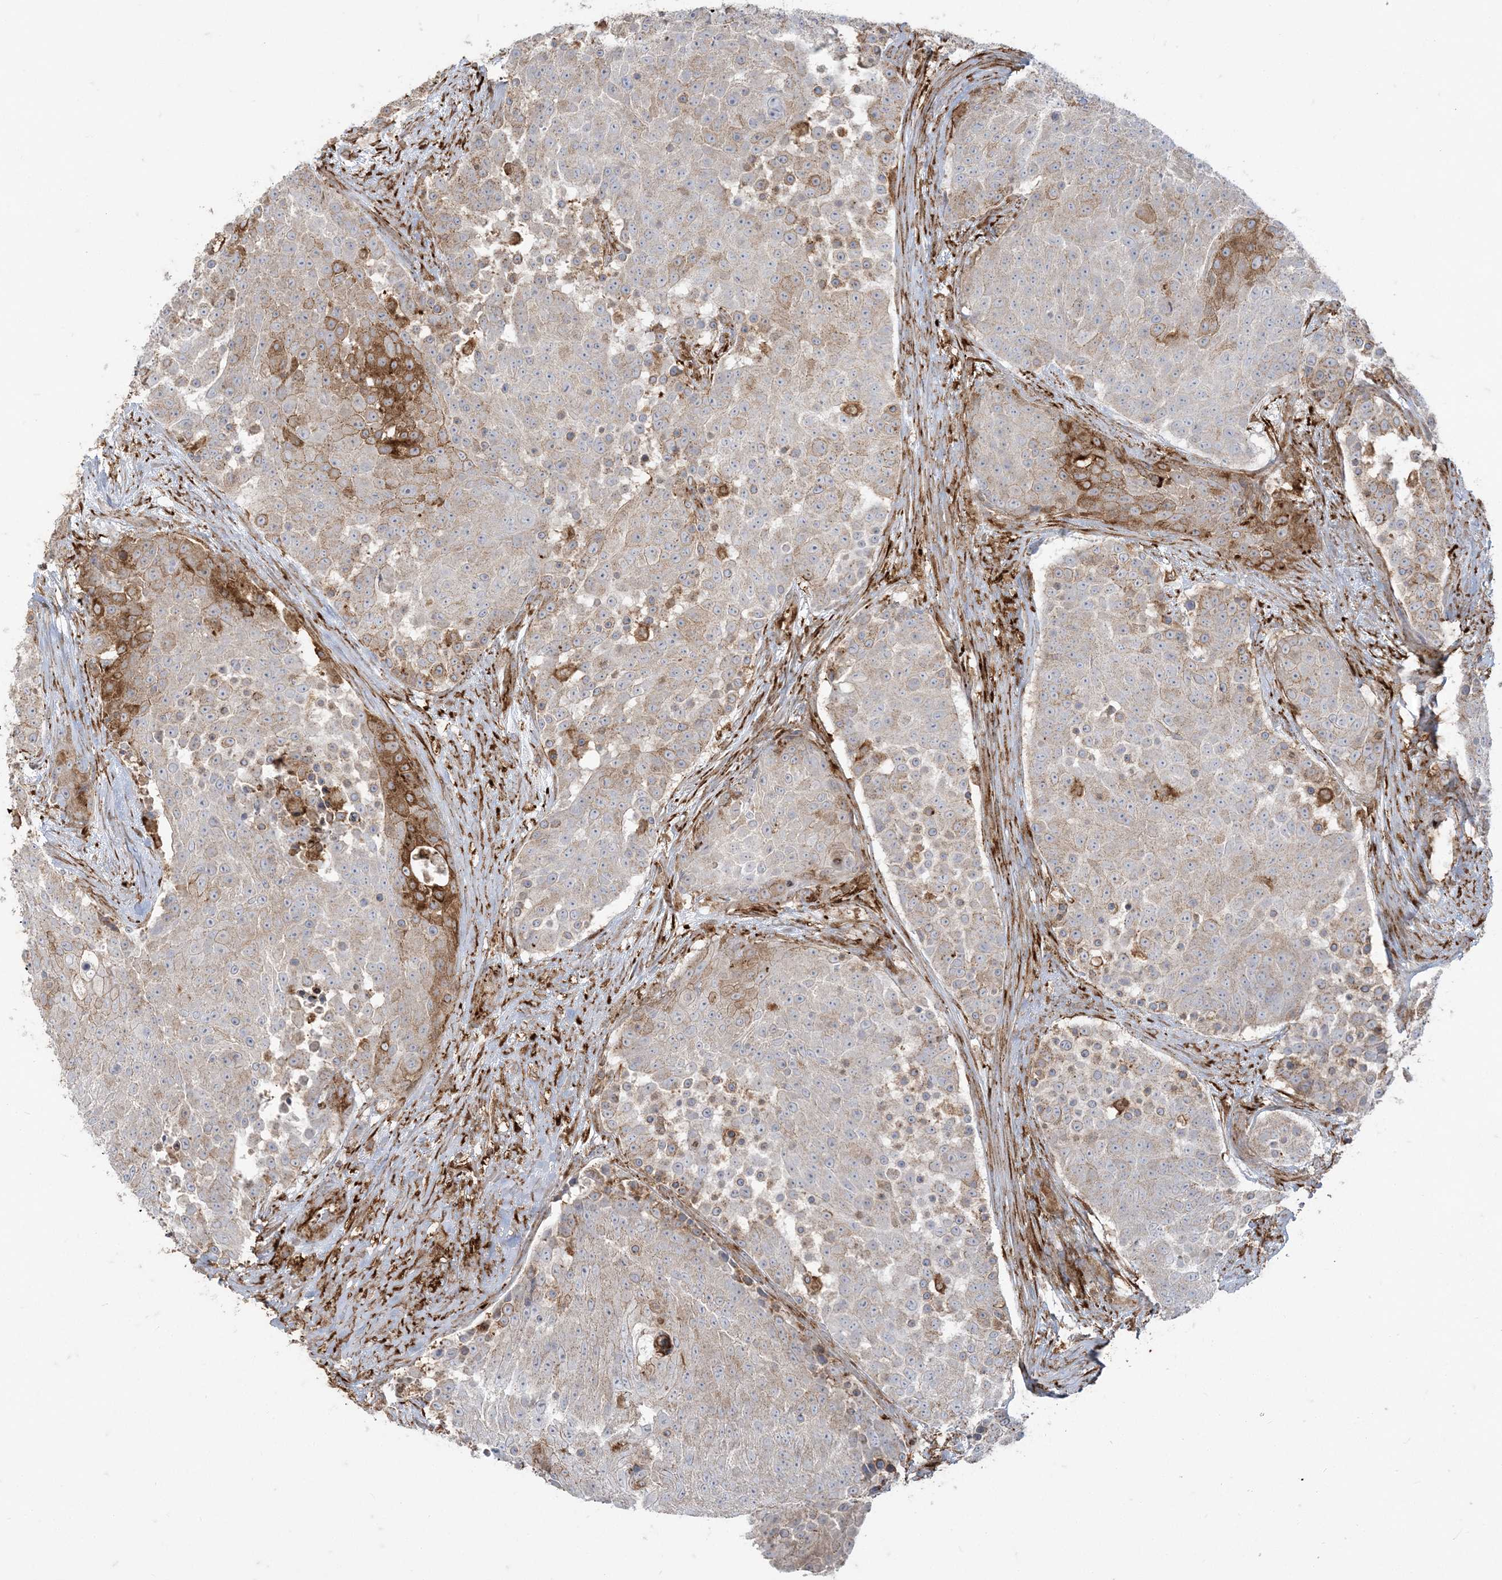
{"staining": {"intensity": "moderate", "quantity": "25%-75%", "location": "cytoplasmic/membranous"}, "tissue": "urothelial cancer", "cell_type": "Tumor cells", "image_type": "cancer", "snomed": [{"axis": "morphology", "description": "Urothelial carcinoma, High grade"}, {"axis": "topography", "description": "Urinary bladder"}], "caption": "About 25%-75% of tumor cells in high-grade urothelial carcinoma reveal moderate cytoplasmic/membranous protein expression as visualized by brown immunohistochemical staining.", "gene": "DERL3", "patient": {"sex": "female", "age": 63}}